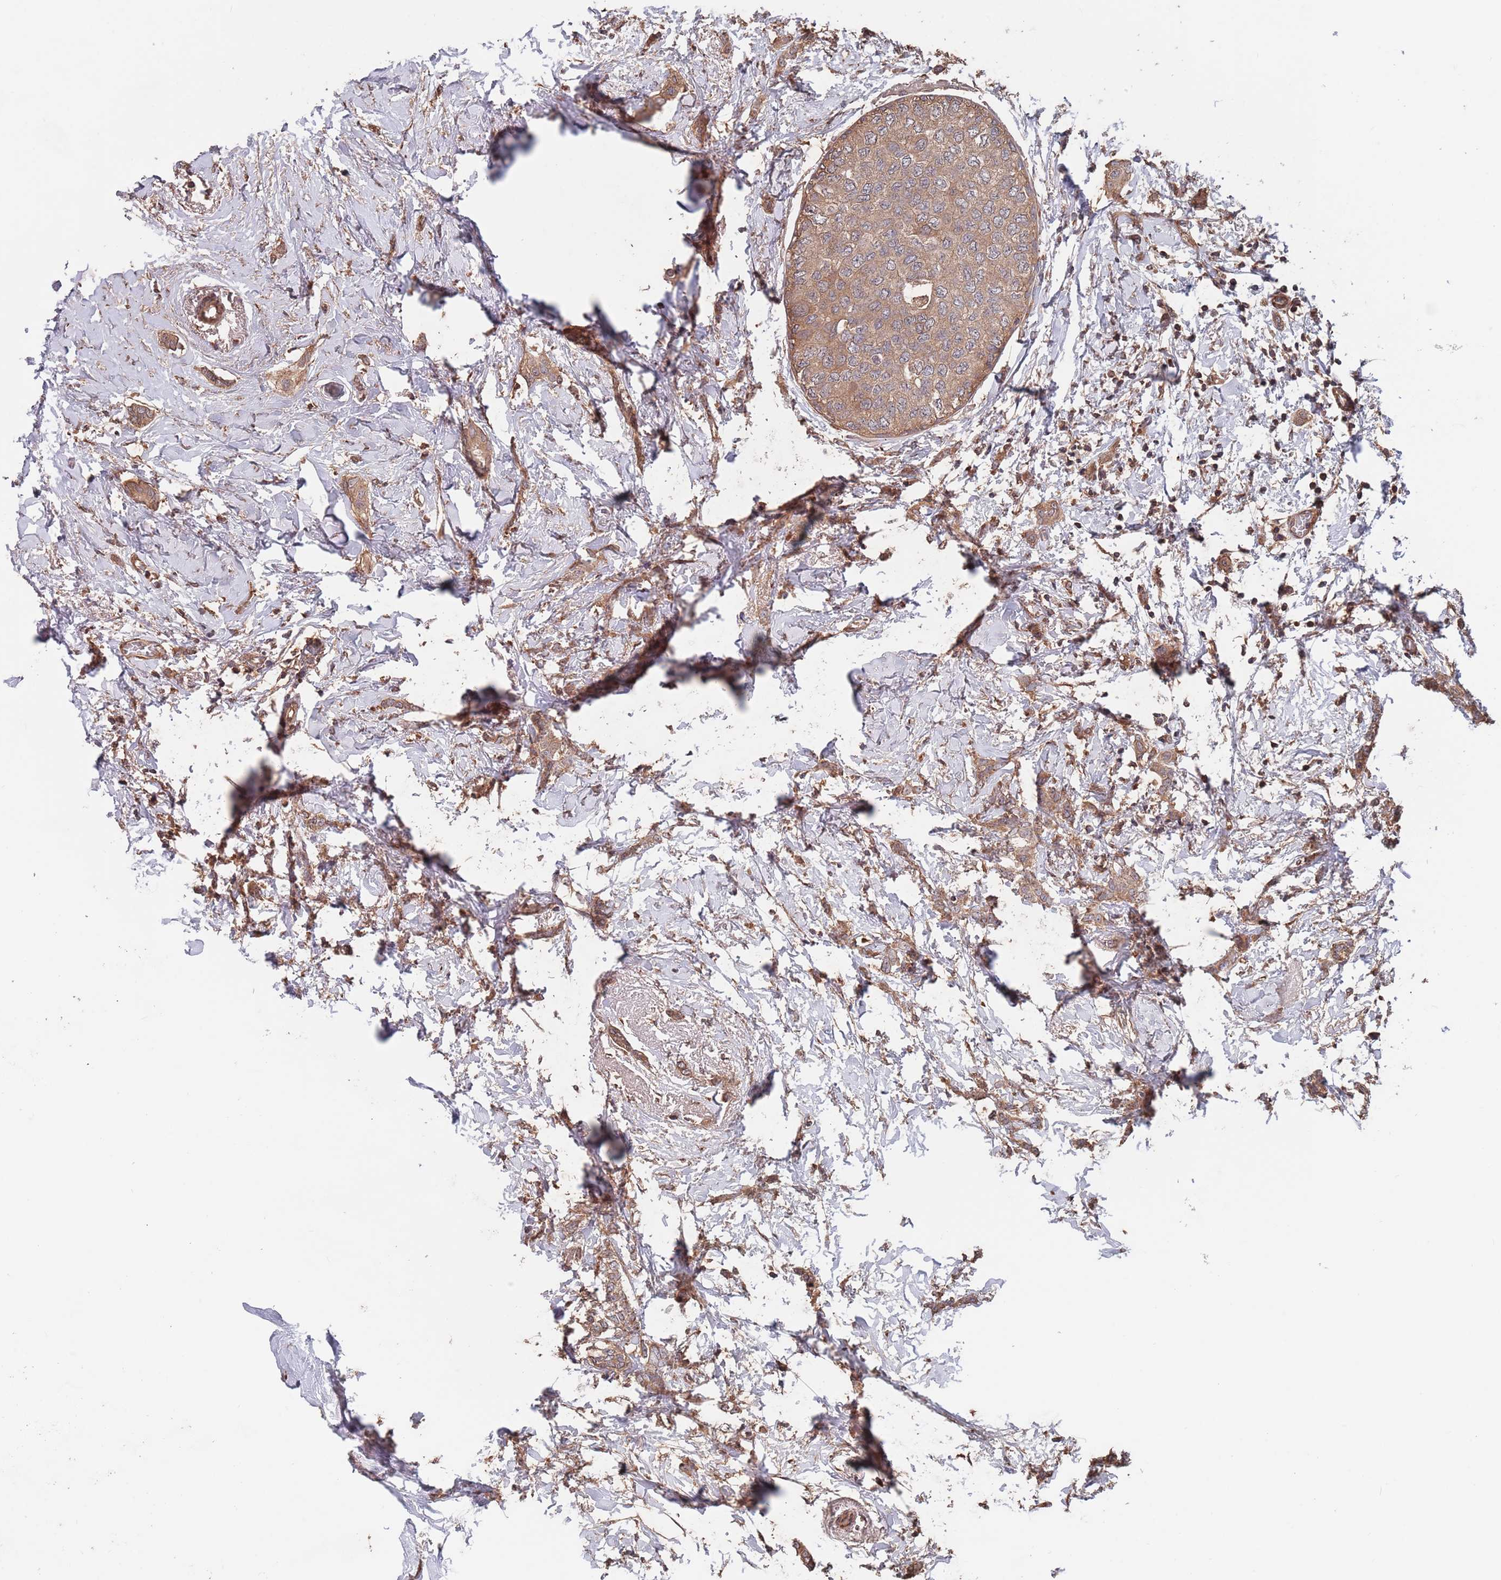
{"staining": {"intensity": "moderate", "quantity": ">75%", "location": "cytoplasmic/membranous"}, "tissue": "breast cancer", "cell_type": "Tumor cells", "image_type": "cancer", "snomed": [{"axis": "morphology", "description": "Duct carcinoma"}, {"axis": "topography", "description": "Breast"}], "caption": "Immunohistochemistry (IHC) histopathology image of human breast invasive ductal carcinoma stained for a protein (brown), which displays medium levels of moderate cytoplasmic/membranous expression in approximately >75% of tumor cells.", "gene": "UNC45A", "patient": {"sex": "female", "age": 72}}